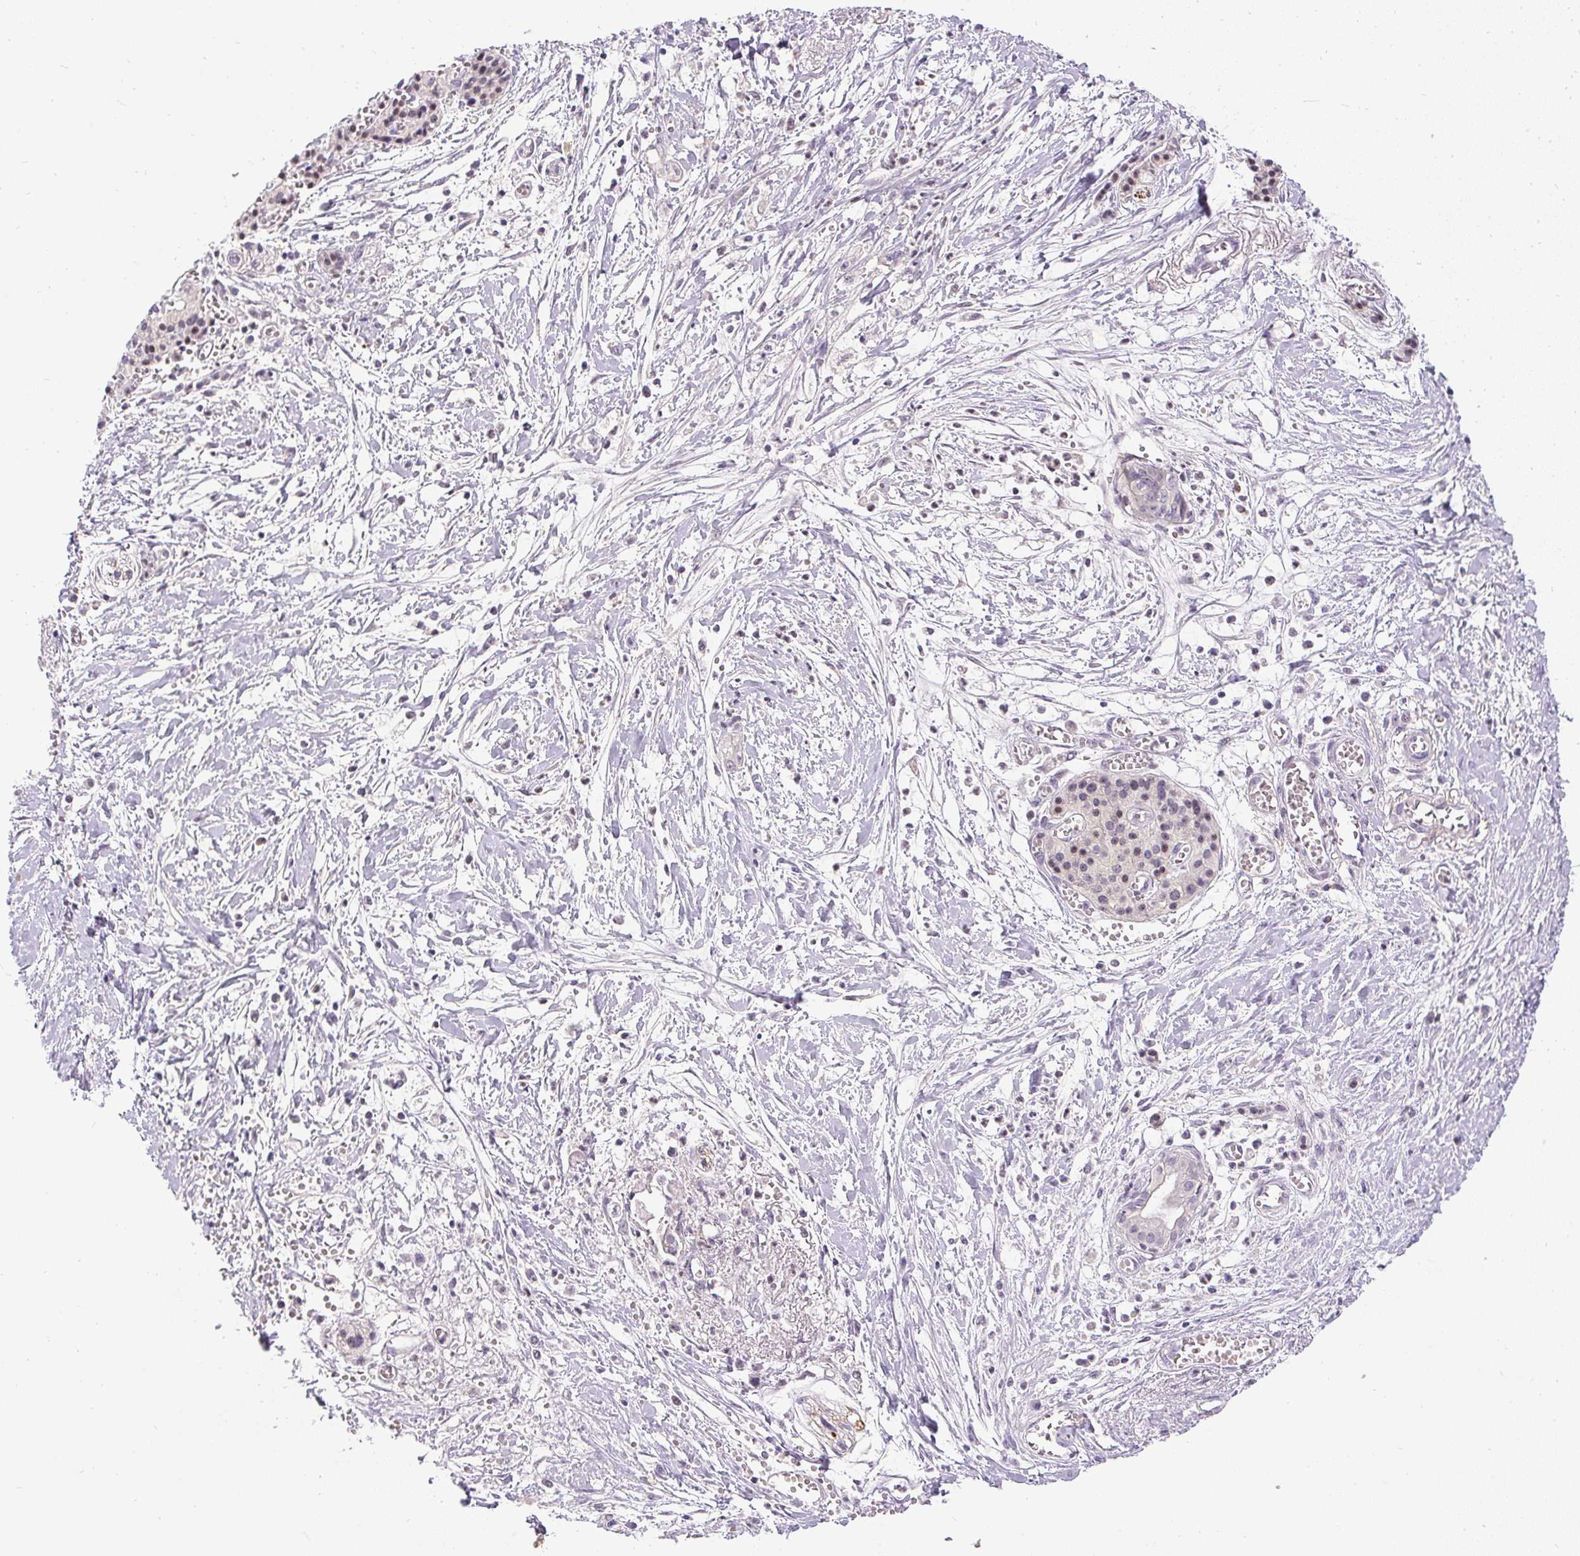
{"staining": {"intensity": "negative", "quantity": "none", "location": "none"}, "tissue": "pancreatic cancer", "cell_type": "Tumor cells", "image_type": "cancer", "snomed": [{"axis": "morphology", "description": "Adenocarcinoma, NOS"}, {"axis": "topography", "description": "Pancreas"}], "caption": "Immunohistochemistry histopathology image of neoplastic tissue: pancreatic cancer (adenocarcinoma) stained with DAB (3,3'-diaminobenzidine) demonstrates no significant protein staining in tumor cells. (Brightfield microscopy of DAB immunohistochemistry at high magnification).", "gene": "FAM117B", "patient": {"sex": "male", "age": 71}}